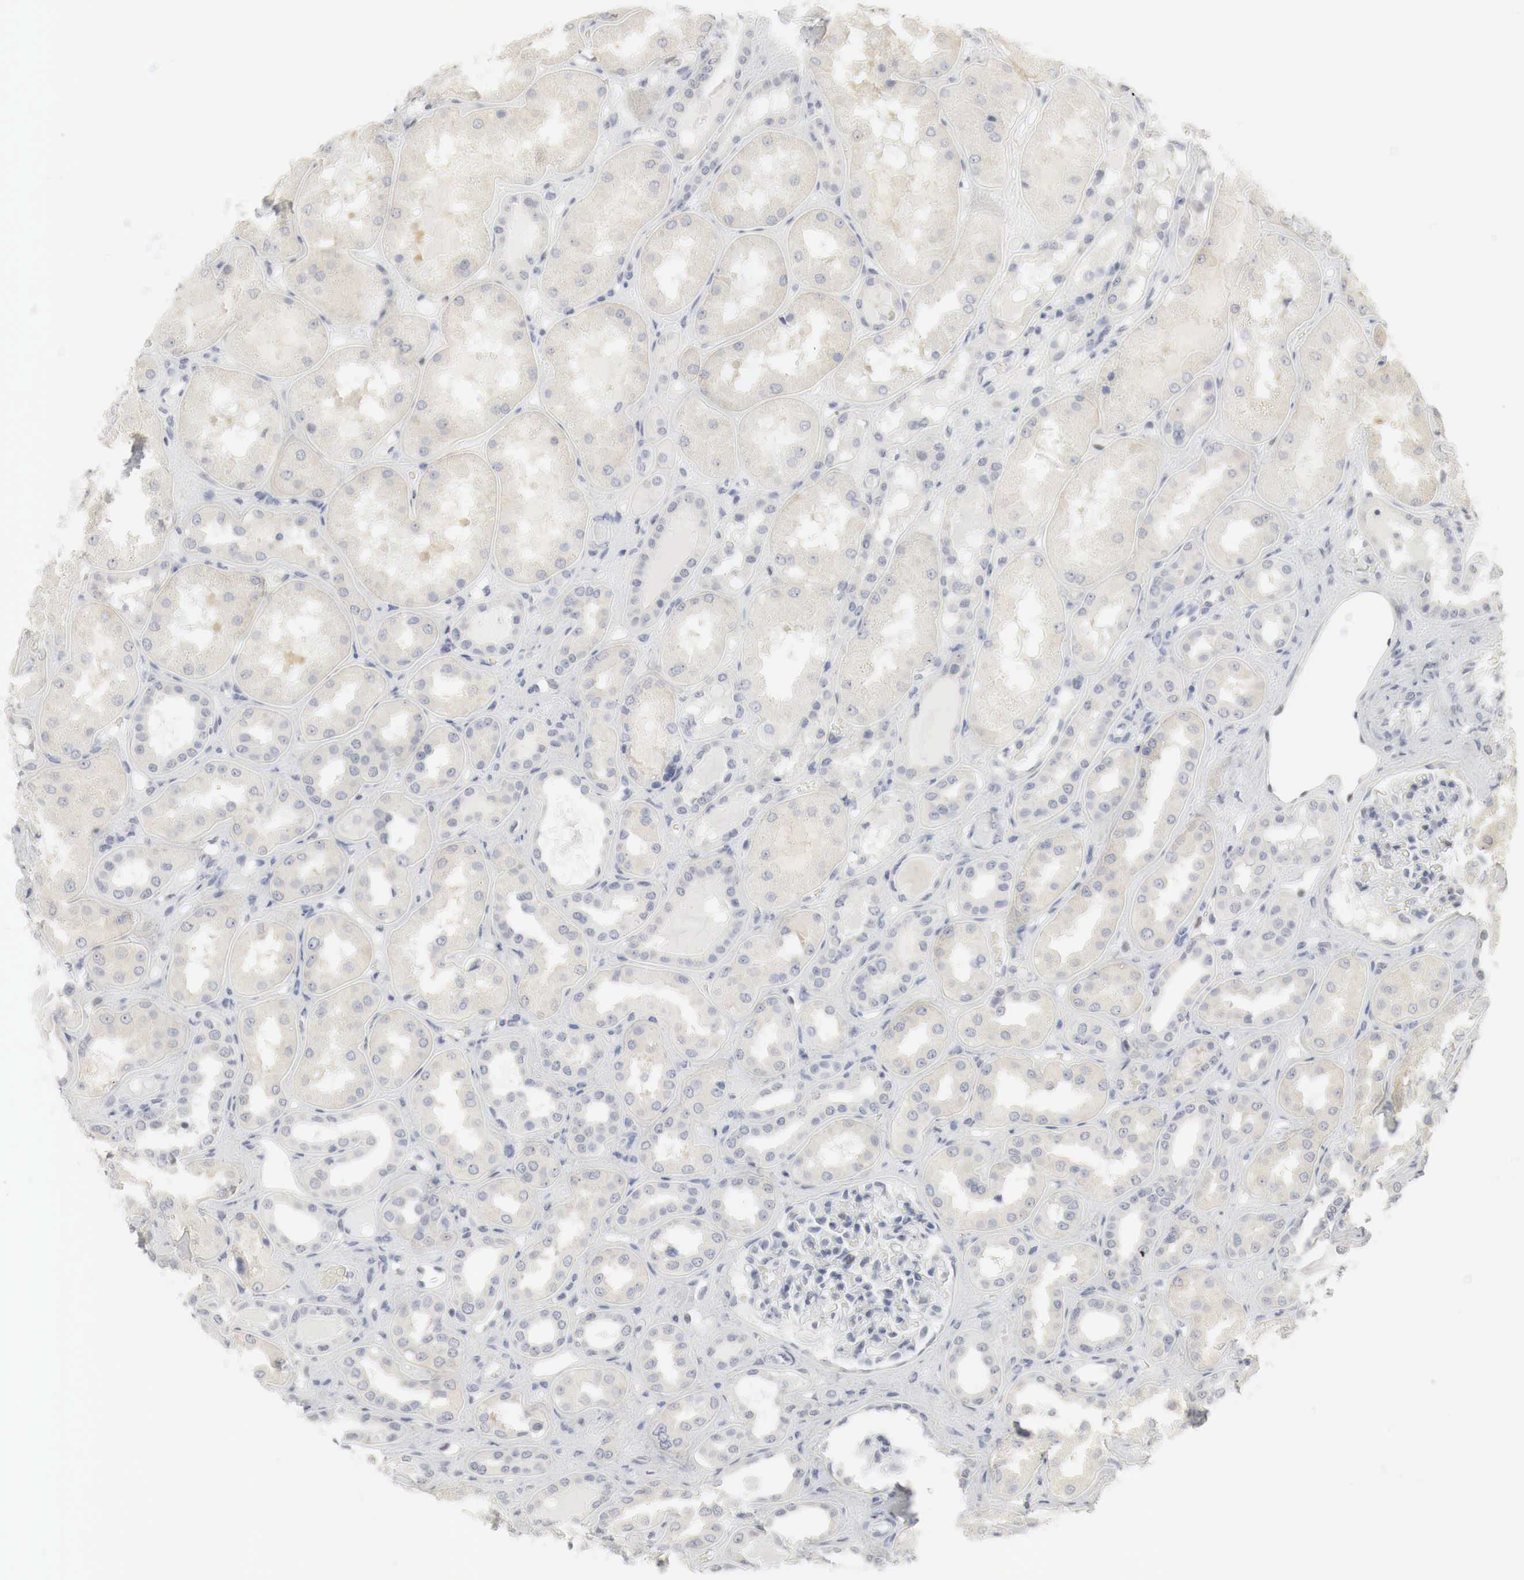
{"staining": {"intensity": "negative", "quantity": "none", "location": "none"}, "tissue": "kidney", "cell_type": "Cells in glomeruli", "image_type": "normal", "snomed": [{"axis": "morphology", "description": "Normal tissue, NOS"}, {"axis": "topography", "description": "Kidney"}], "caption": "IHC of normal human kidney displays no staining in cells in glomeruli.", "gene": "TP63", "patient": {"sex": "male", "age": 36}}